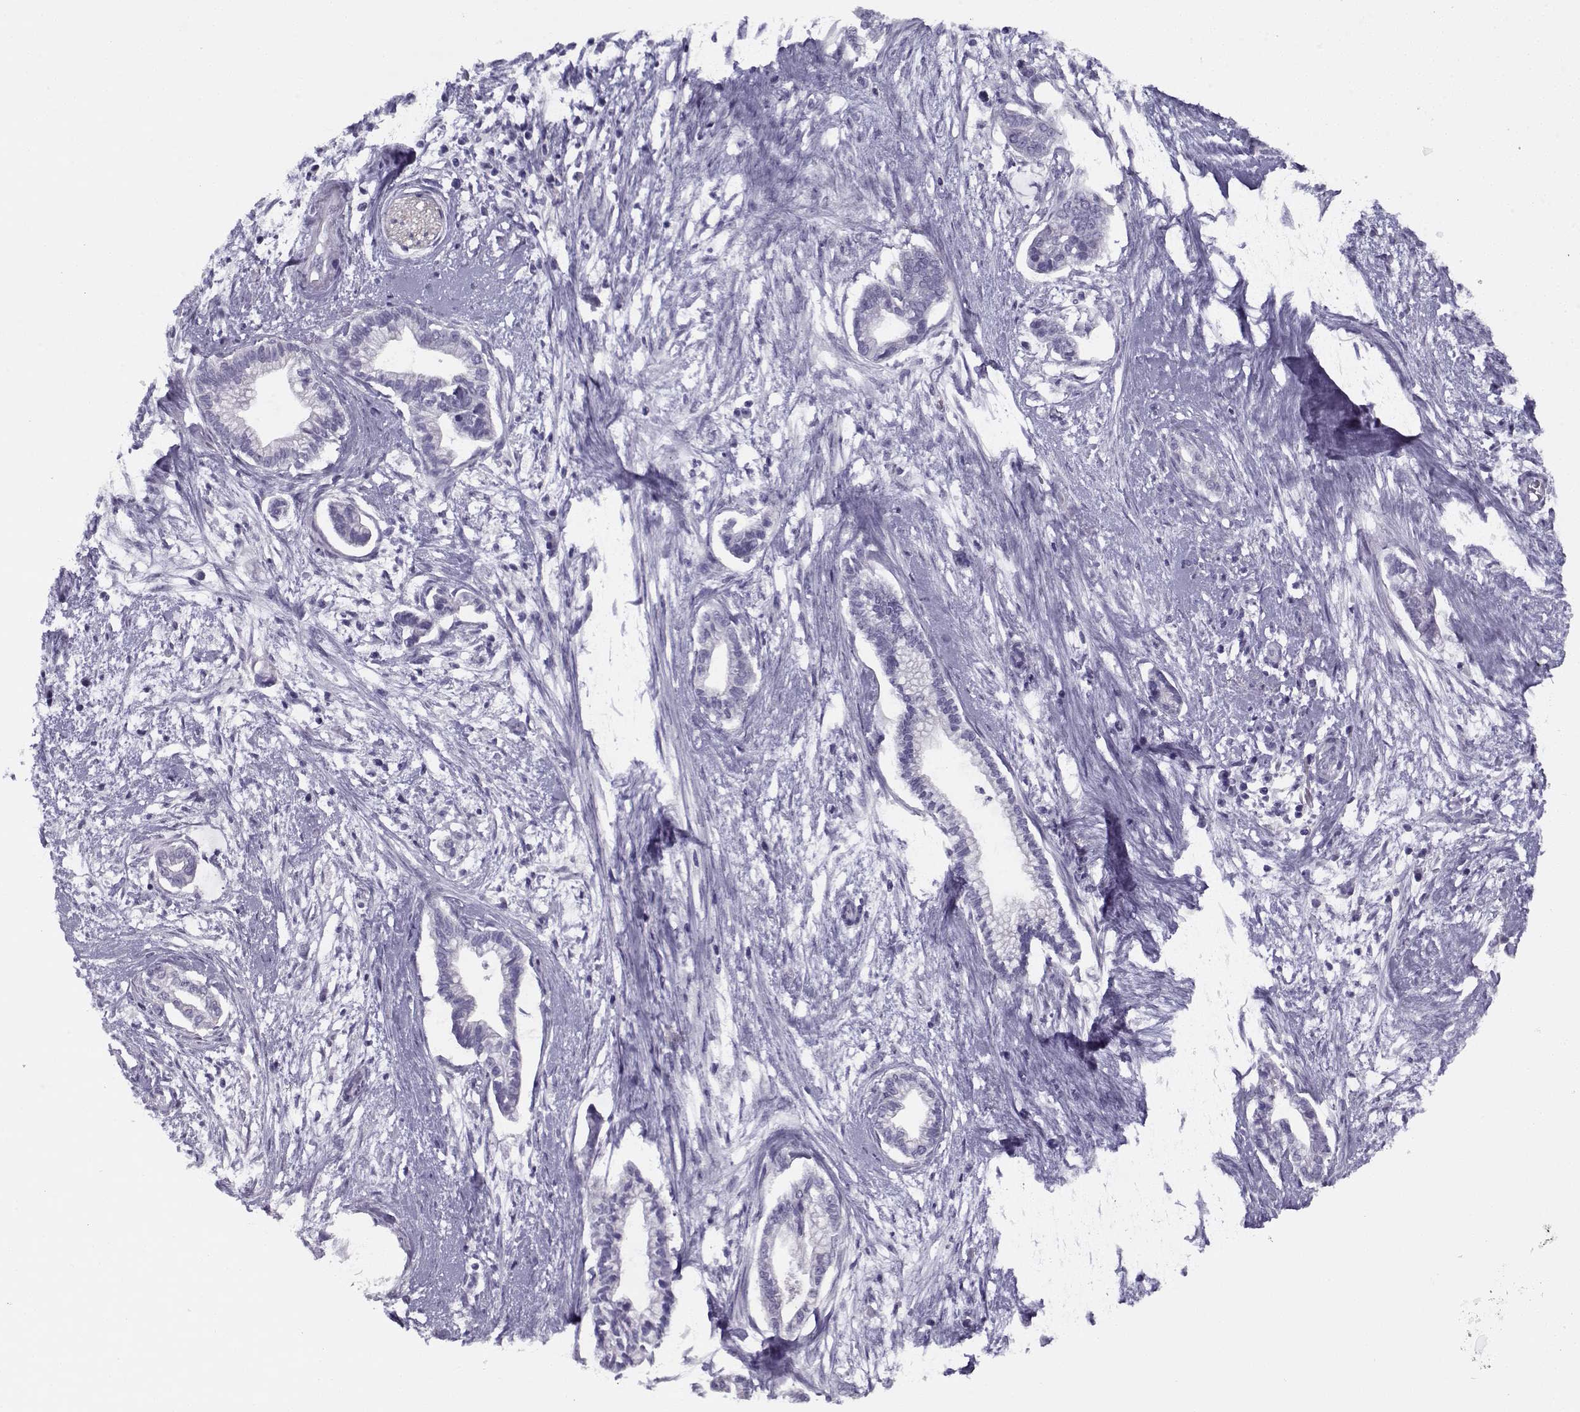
{"staining": {"intensity": "negative", "quantity": "none", "location": "none"}, "tissue": "cervical cancer", "cell_type": "Tumor cells", "image_type": "cancer", "snomed": [{"axis": "morphology", "description": "Adenocarcinoma, NOS"}, {"axis": "topography", "description": "Cervix"}], "caption": "Immunohistochemistry micrograph of human cervical cancer stained for a protein (brown), which shows no positivity in tumor cells.", "gene": "PP2D1", "patient": {"sex": "female", "age": 62}}